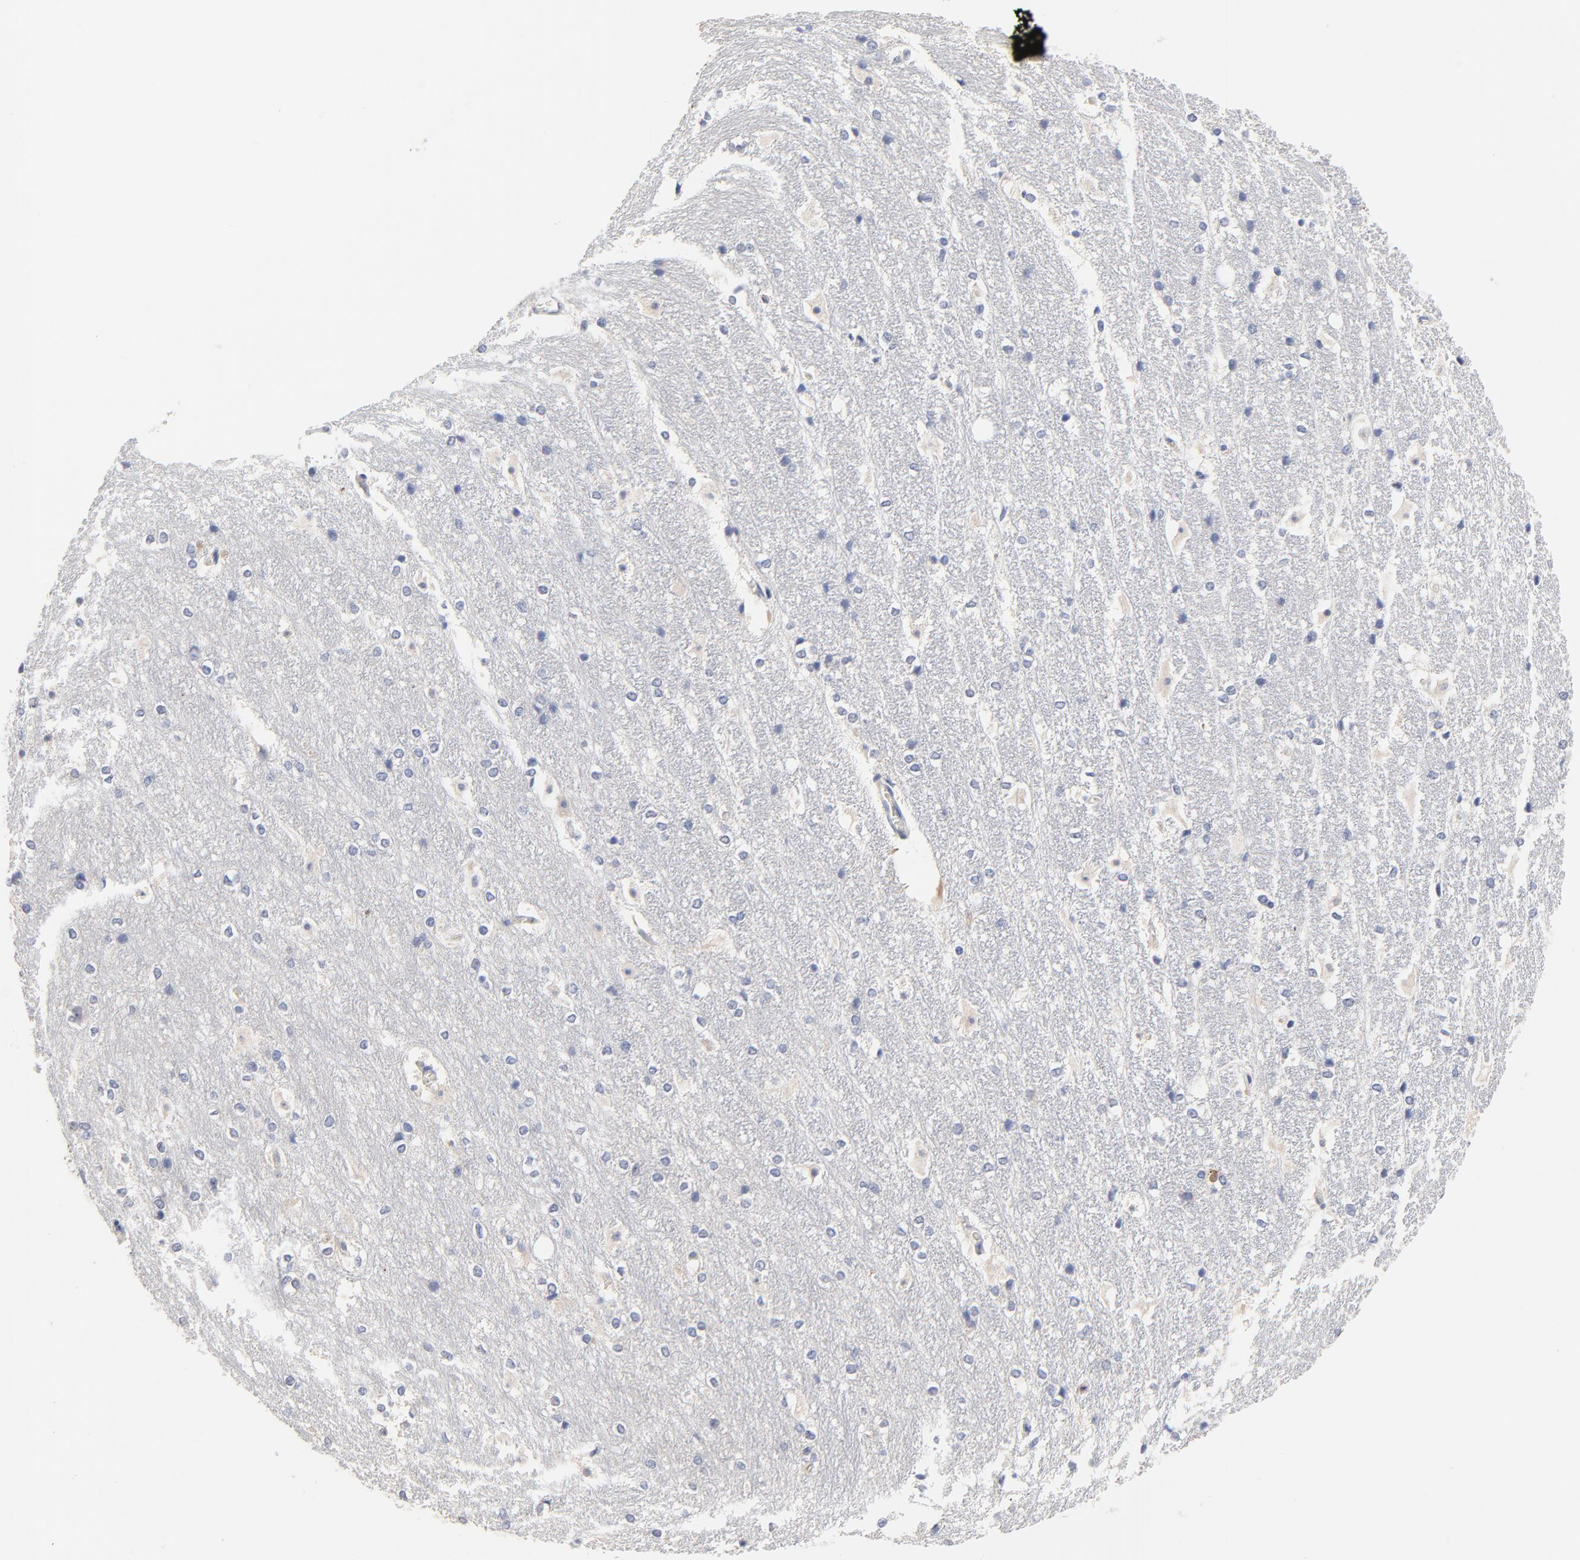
{"staining": {"intensity": "negative", "quantity": "none", "location": "none"}, "tissue": "hippocampus", "cell_type": "Glial cells", "image_type": "normal", "snomed": [{"axis": "morphology", "description": "Normal tissue, NOS"}, {"axis": "topography", "description": "Hippocampus"}], "caption": "High power microscopy histopathology image of an immunohistochemistry image of normal hippocampus, revealing no significant staining in glial cells. The staining was performed using DAB to visualize the protein expression in brown, while the nuclei were stained in blue with hematoxylin (Magnification: 20x).", "gene": "AADAC", "patient": {"sex": "female", "age": 19}}